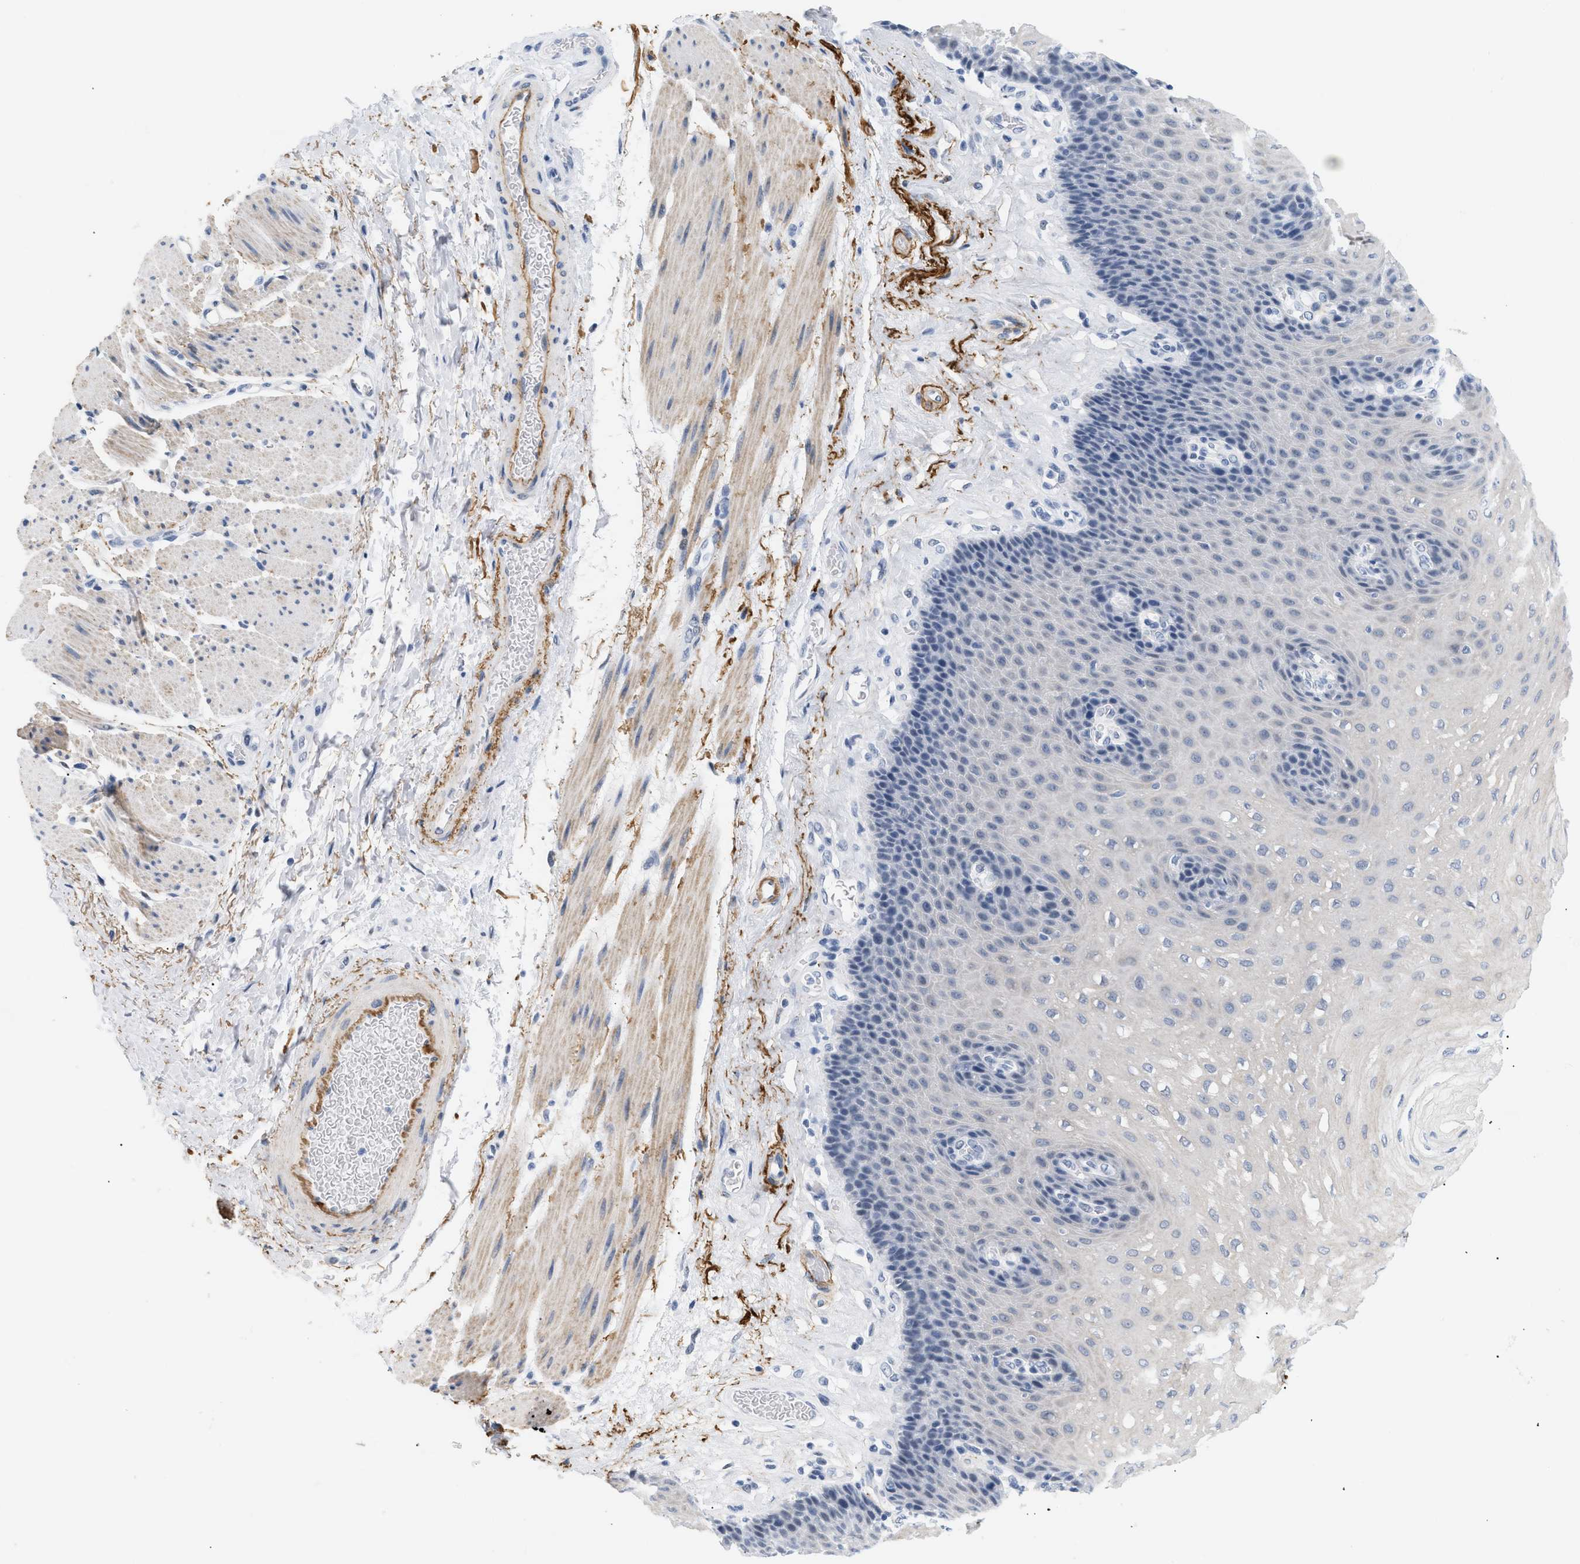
{"staining": {"intensity": "weak", "quantity": "<25%", "location": "cytoplasmic/membranous"}, "tissue": "esophagus", "cell_type": "Squamous epithelial cells", "image_type": "normal", "snomed": [{"axis": "morphology", "description": "Normal tissue, NOS"}, {"axis": "topography", "description": "Esophagus"}], "caption": "This is a micrograph of immunohistochemistry (IHC) staining of benign esophagus, which shows no positivity in squamous epithelial cells. Brightfield microscopy of immunohistochemistry (IHC) stained with DAB (brown) and hematoxylin (blue), captured at high magnification.", "gene": "ELN", "patient": {"sex": "female", "age": 72}}